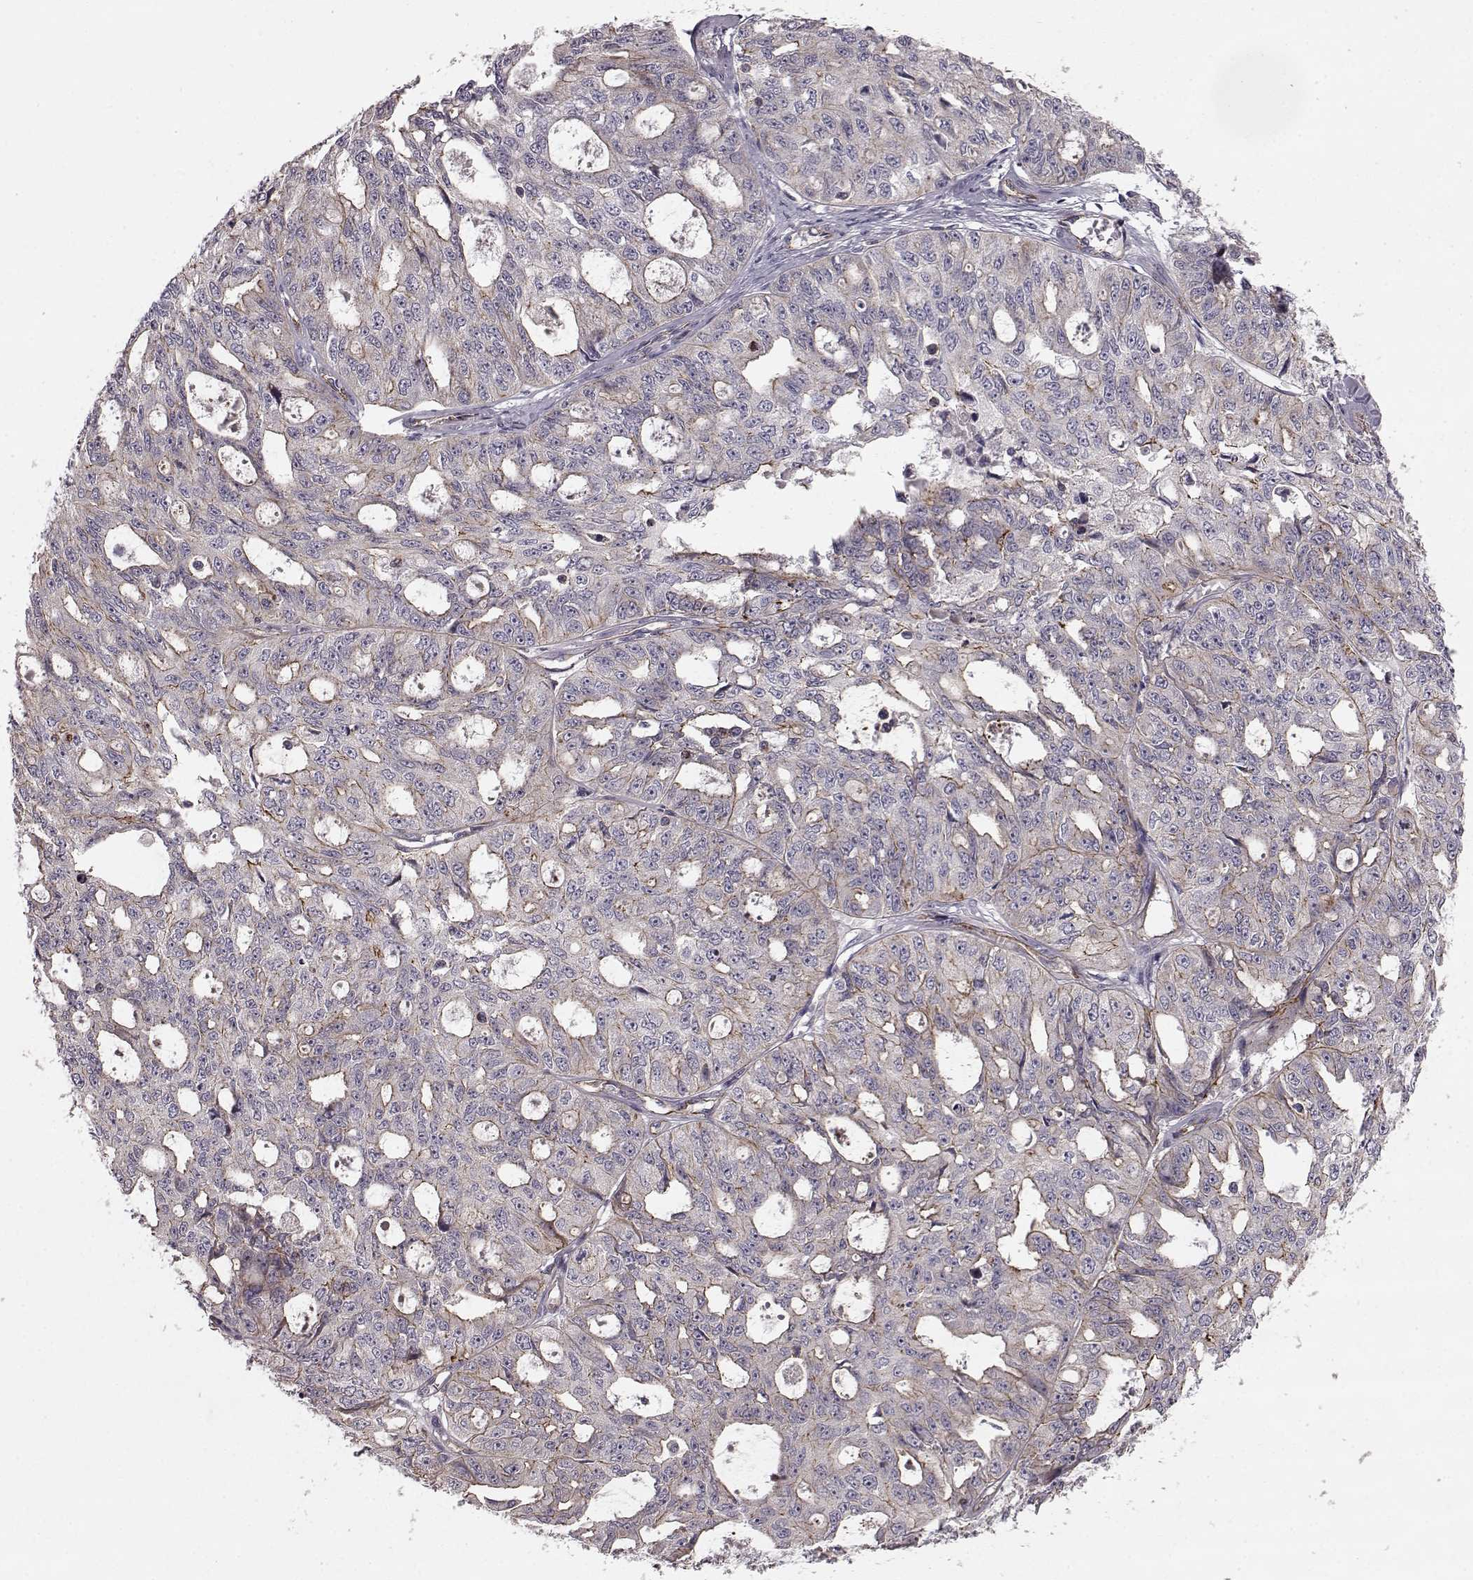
{"staining": {"intensity": "weak", "quantity": "<25%", "location": "cytoplasmic/membranous"}, "tissue": "ovarian cancer", "cell_type": "Tumor cells", "image_type": "cancer", "snomed": [{"axis": "morphology", "description": "Carcinoma, endometroid"}, {"axis": "topography", "description": "Ovary"}], "caption": "Immunohistochemistry (IHC) micrograph of neoplastic tissue: human ovarian endometroid carcinoma stained with DAB (3,3'-diaminobenzidine) displays no significant protein staining in tumor cells. Nuclei are stained in blue.", "gene": "SLC22A18", "patient": {"sex": "female", "age": 65}}